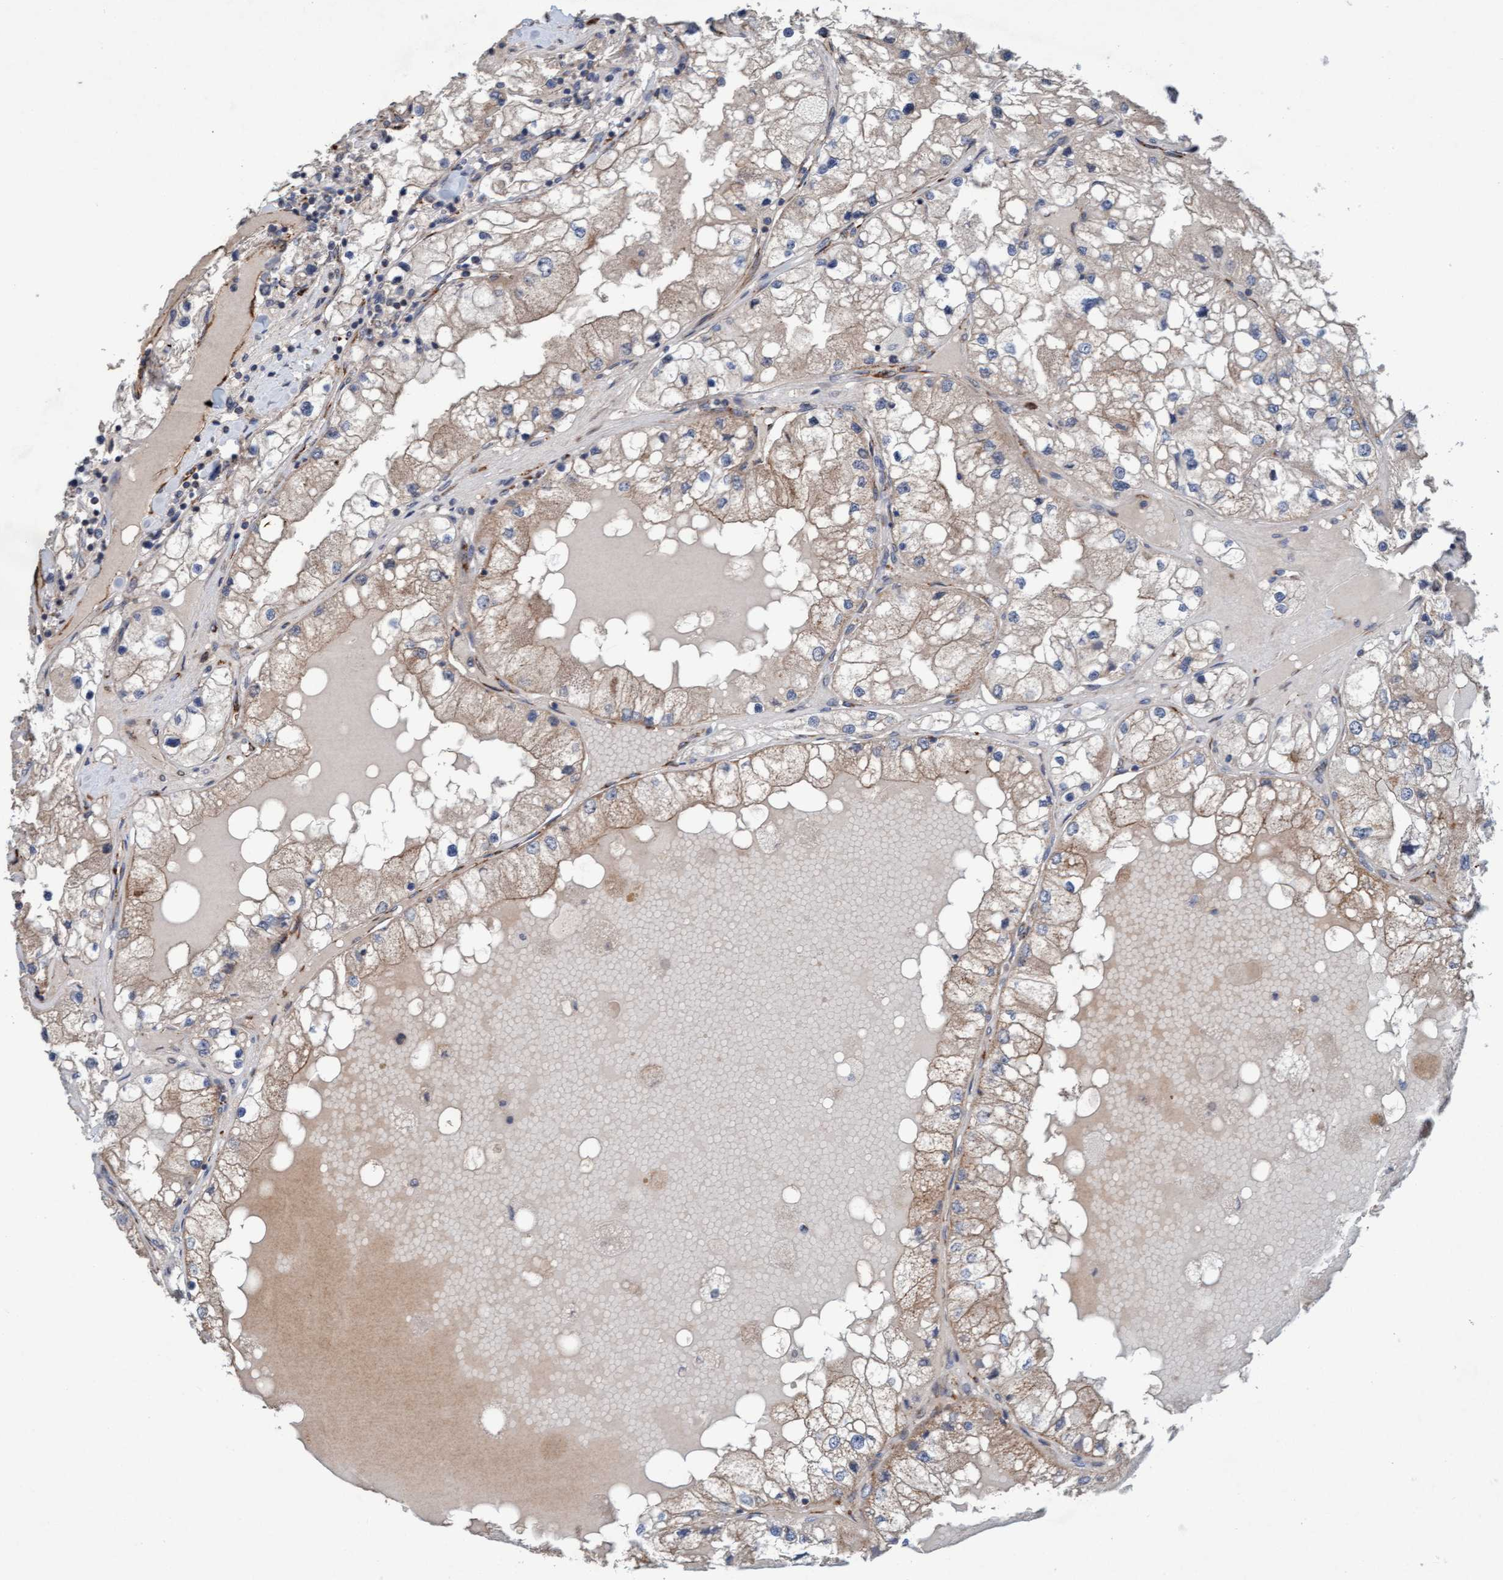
{"staining": {"intensity": "weak", "quantity": "<25%", "location": "cytoplasmic/membranous"}, "tissue": "renal cancer", "cell_type": "Tumor cells", "image_type": "cancer", "snomed": [{"axis": "morphology", "description": "Adenocarcinoma, NOS"}, {"axis": "topography", "description": "Kidney"}], "caption": "Tumor cells show no significant protein staining in renal cancer.", "gene": "ZNF566", "patient": {"sex": "male", "age": 68}}